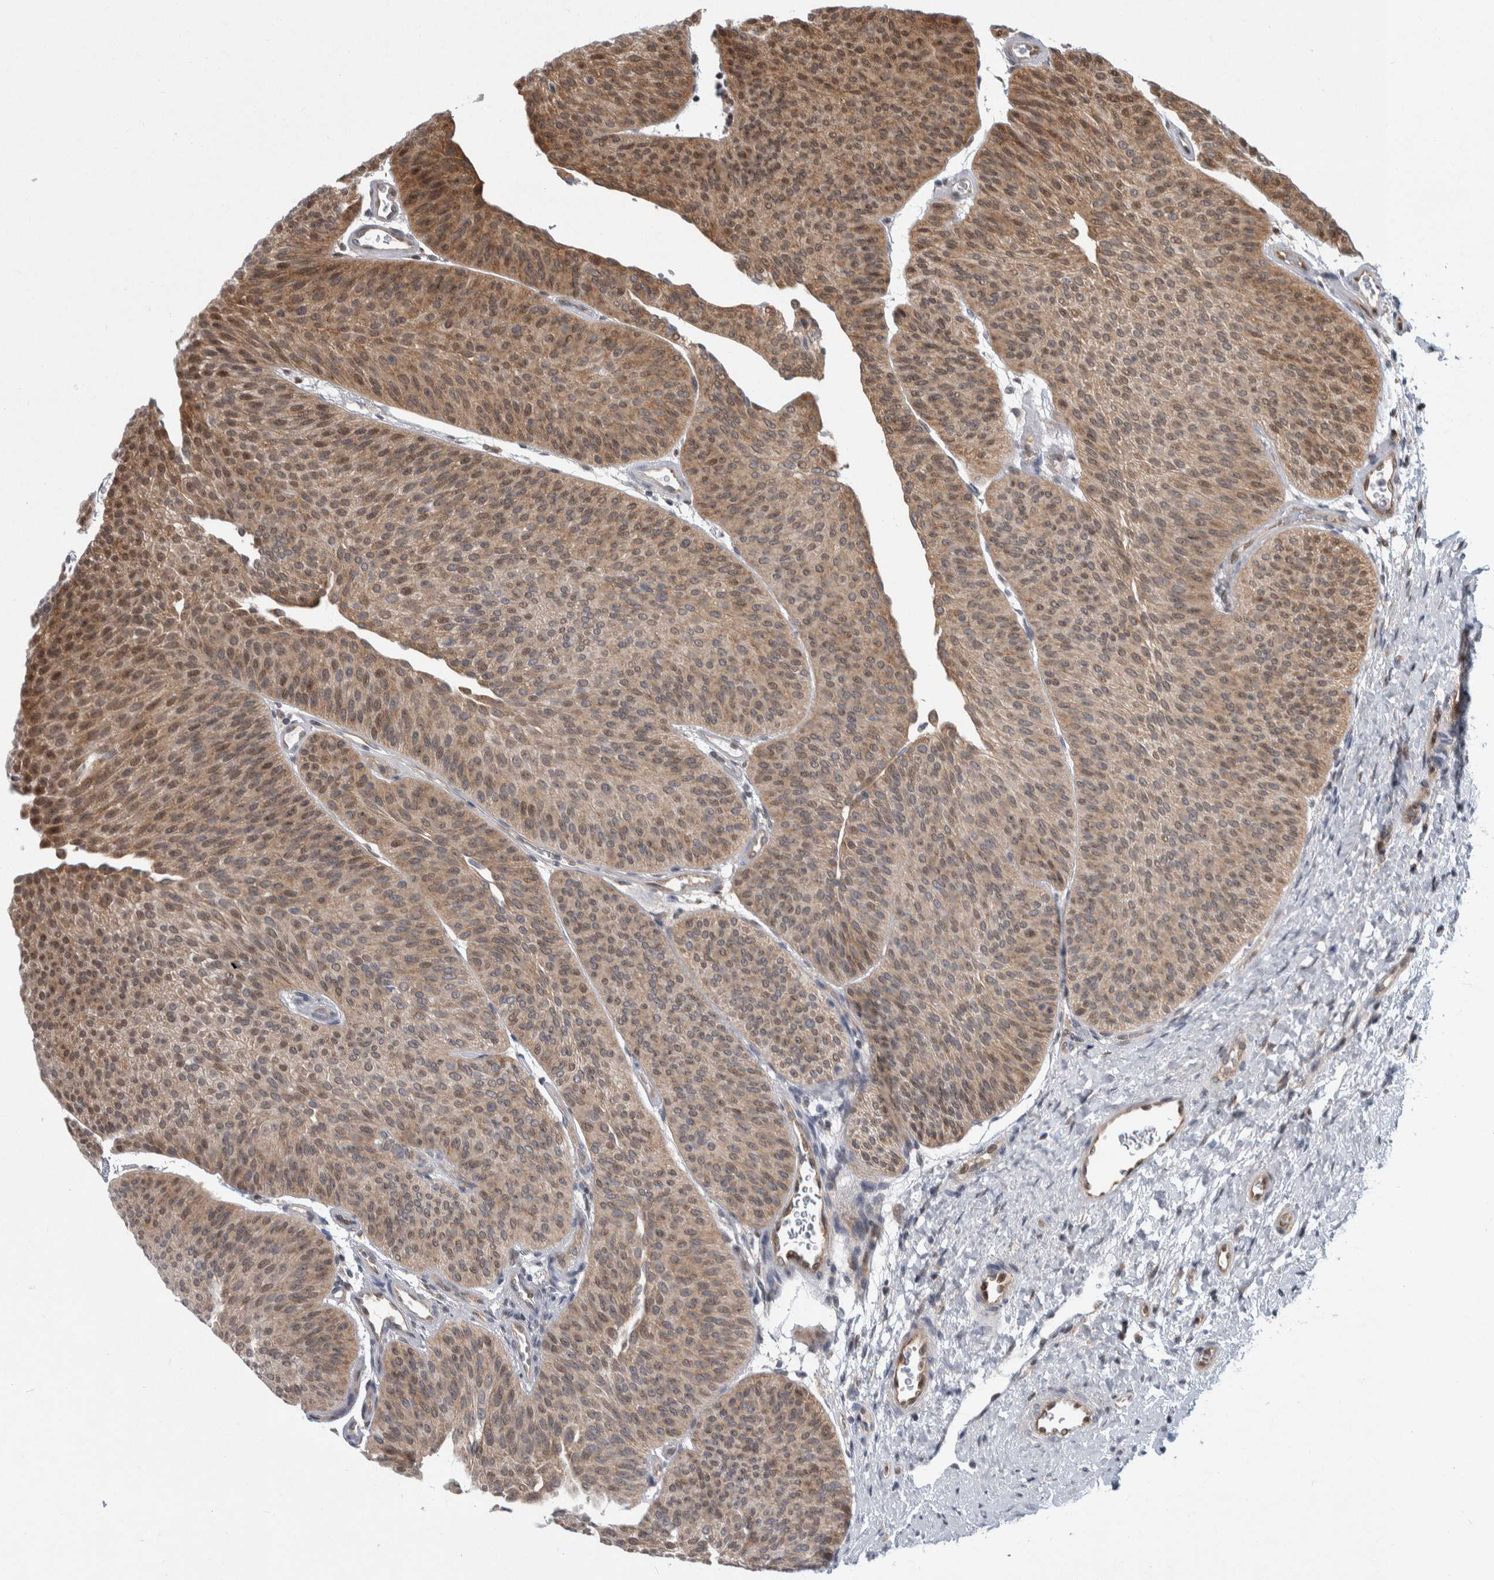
{"staining": {"intensity": "moderate", "quantity": ">75%", "location": "cytoplasmic/membranous,nuclear"}, "tissue": "urothelial cancer", "cell_type": "Tumor cells", "image_type": "cancer", "snomed": [{"axis": "morphology", "description": "Urothelial carcinoma, Low grade"}, {"axis": "topography", "description": "Urinary bladder"}], "caption": "Urothelial carcinoma (low-grade) was stained to show a protein in brown. There is medium levels of moderate cytoplasmic/membranous and nuclear positivity in approximately >75% of tumor cells.", "gene": "PTPA", "patient": {"sex": "female", "age": 60}}